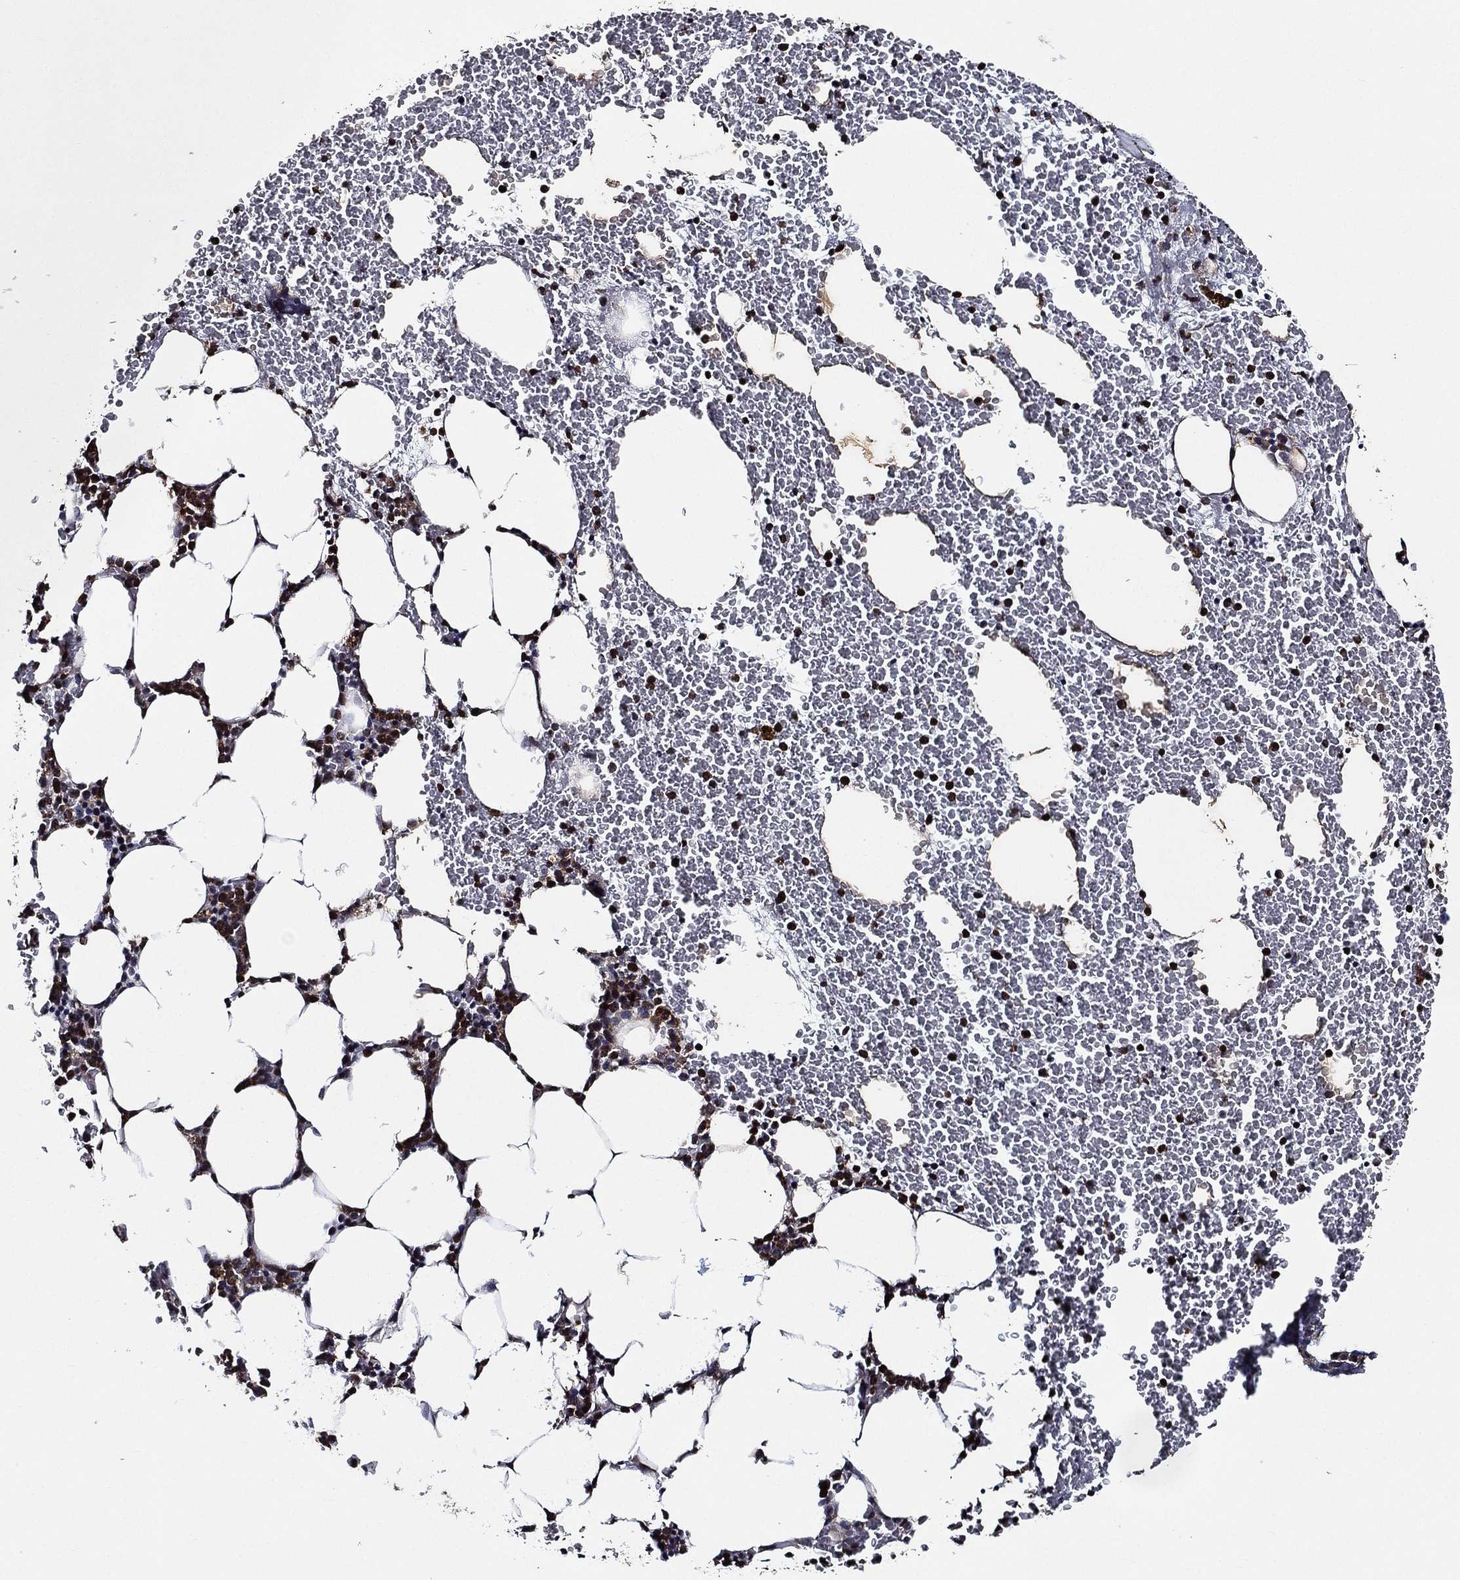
{"staining": {"intensity": "strong", "quantity": "25%-75%", "location": "cytoplasmic/membranous,nuclear"}, "tissue": "bone marrow", "cell_type": "Hematopoietic cells", "image_type": "normal", "snomed": [{"axis": "morphology", "description": "Normal tissue, NOS"}, {"axis": "topography", "description": "Bone marrow"}], "caption": "Bone marrow stained with a brown dye shows strong cytoplasmic/membranous,nuclear positive staining in about 25%-75% of hematopoietic cells.", "gene": "KIF20B", "patient": {"sex": "female", "age": 67}}